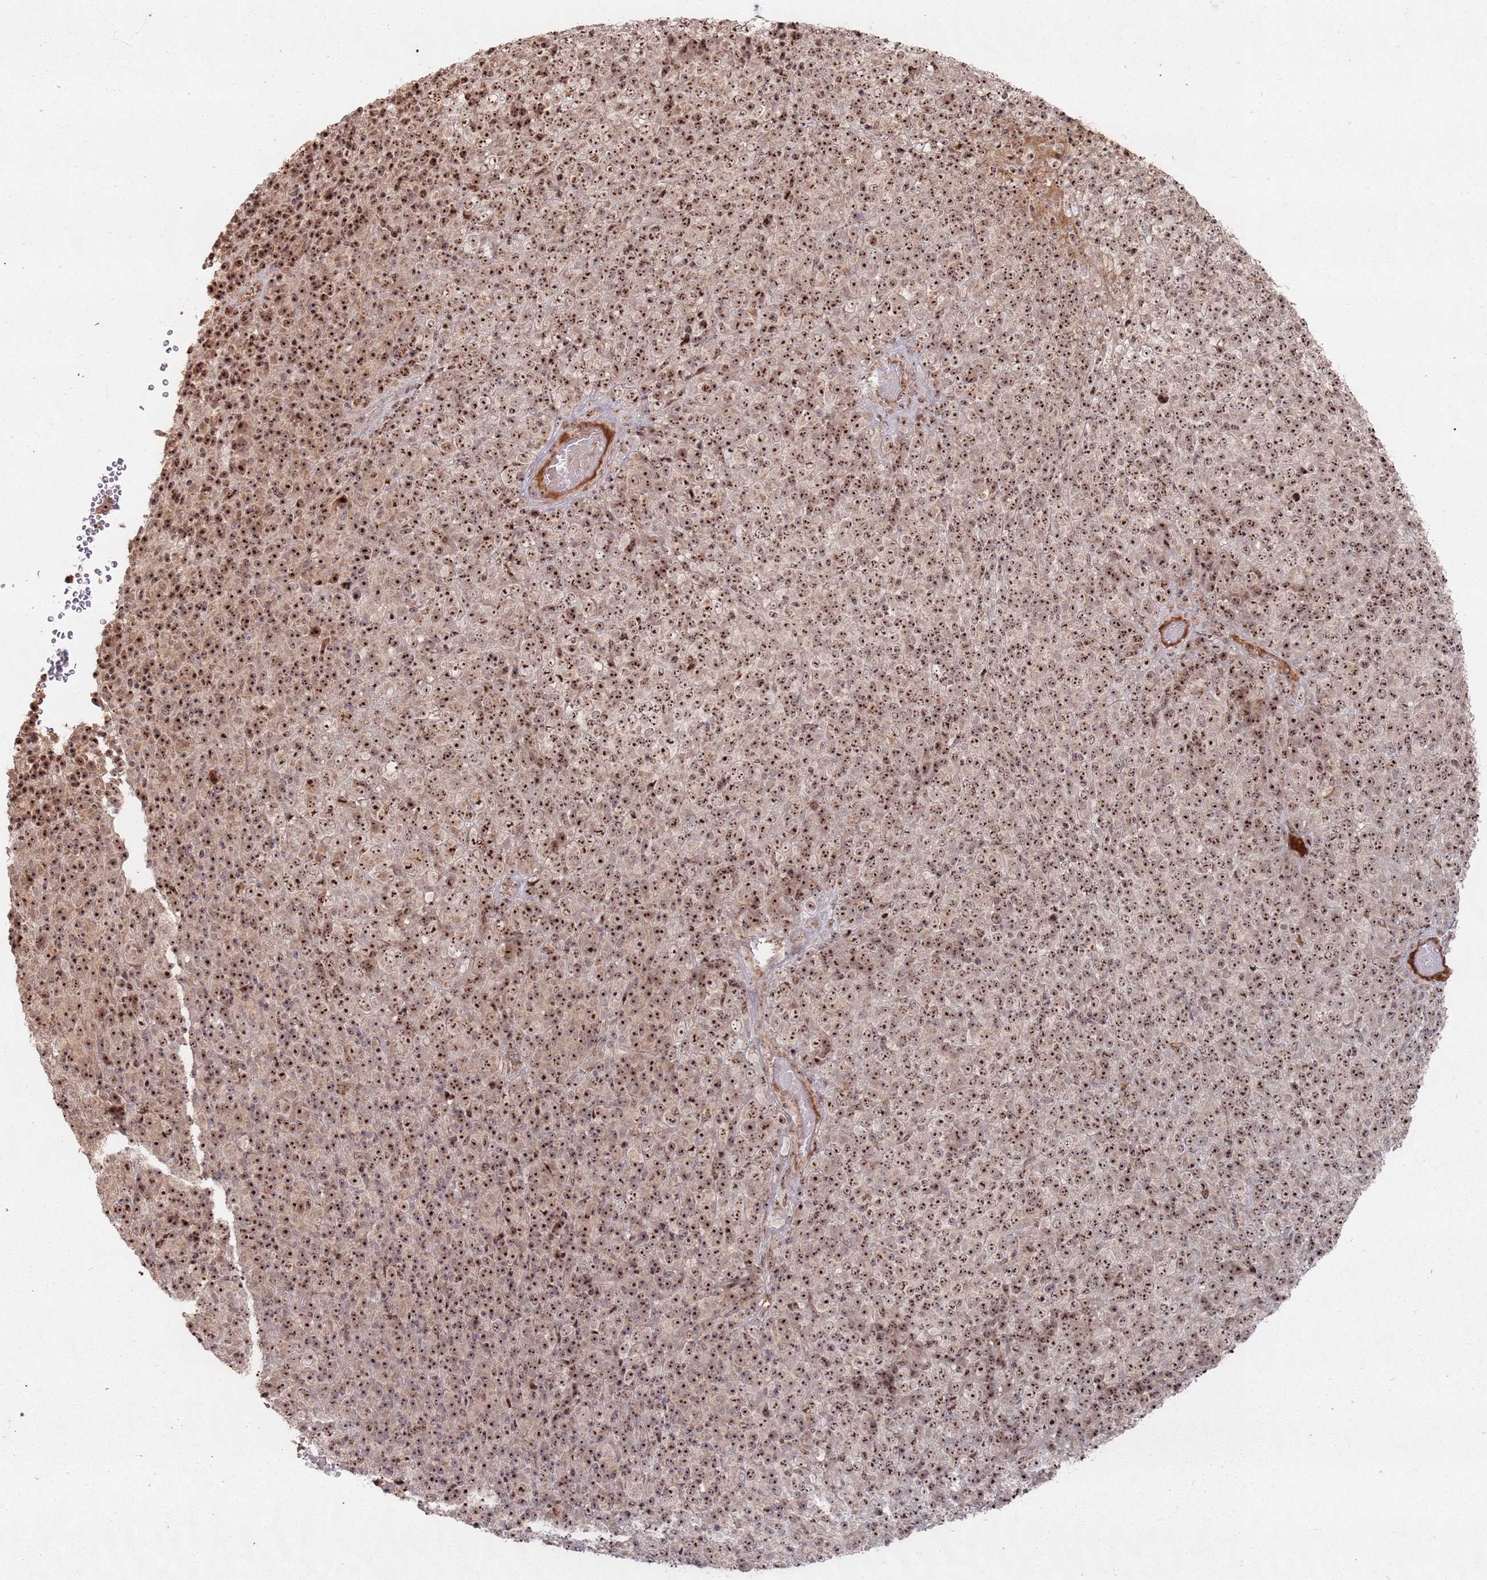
{"staining": {"intensity": "strong", "quantity": ">75%", "location": "nuclear"}, "tissue": "melanoma", "cell_type": "Tumor cells", "image_type": "cancer", "snomed": [{"axis": "morphology", "description": "Malignant melanoma, Metastatic site"}, {"axis": "topography", "description": "Brain"}], "caption": "Strong nuclear positivity is present in approximately >75% of tumor cells in melanoma.", "gene": "UTP11", "patient": {"sex": "female", "age": 56}}